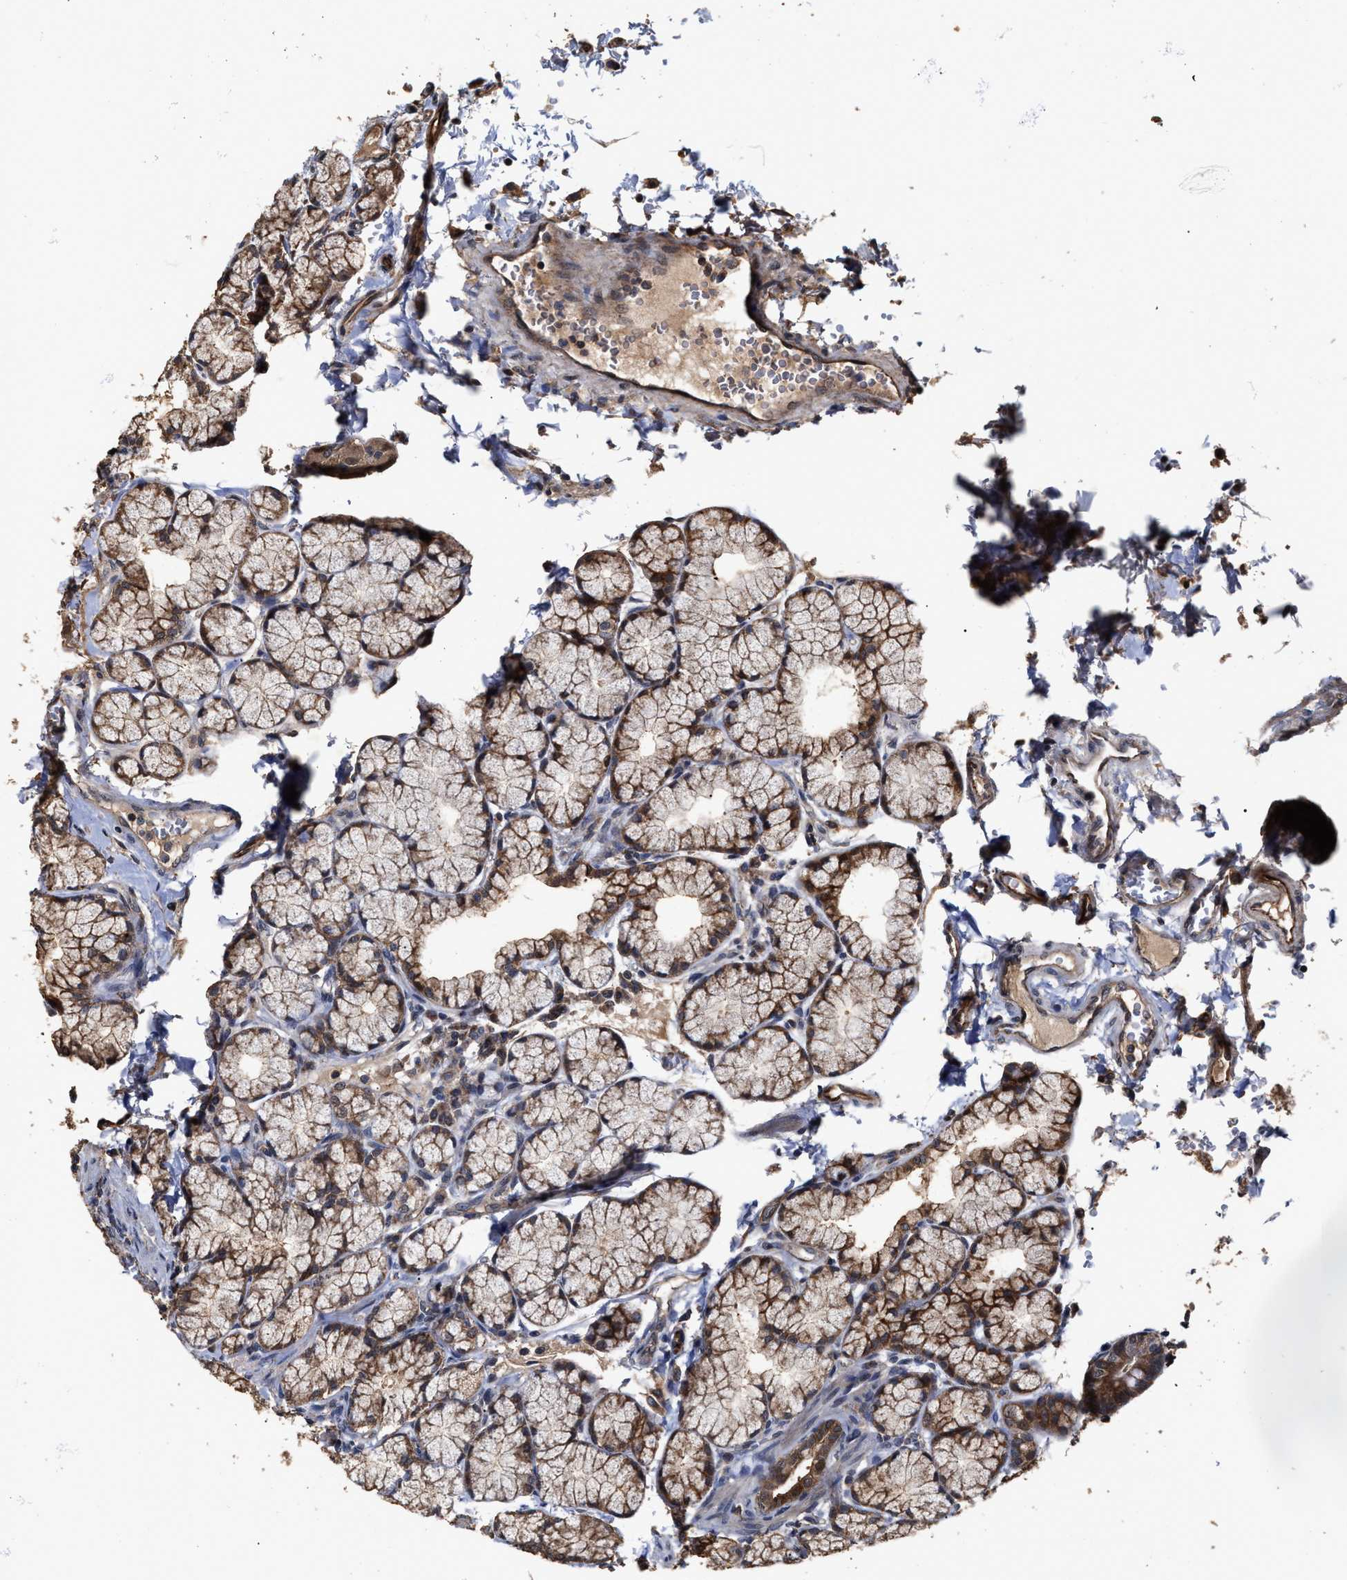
{"staining": {"intensity": "strong", "quantity": ">75%", "location": "cytoplasmic/membranous"}, "tissue": "duodenum", "cell_type": "Glandular cells", "image_type": "normal", "snomed": [{"axis": "morphology", "description": "Normal tissue, NOS"}, {"axis": "topography", "description": "Duodenum"}], "caption": "Benign duodenum shows strong cytoplasmic/membranous staining in approximately >75% of glandular cells Using DAB (3,3'-diaminobenzidine) (brown) and hematoxylin (blue) stains, captured at high magnification using brightfield microscopy..", "gene": "ZNHIT6", "patient": {"sex": "male", "age": 50}}